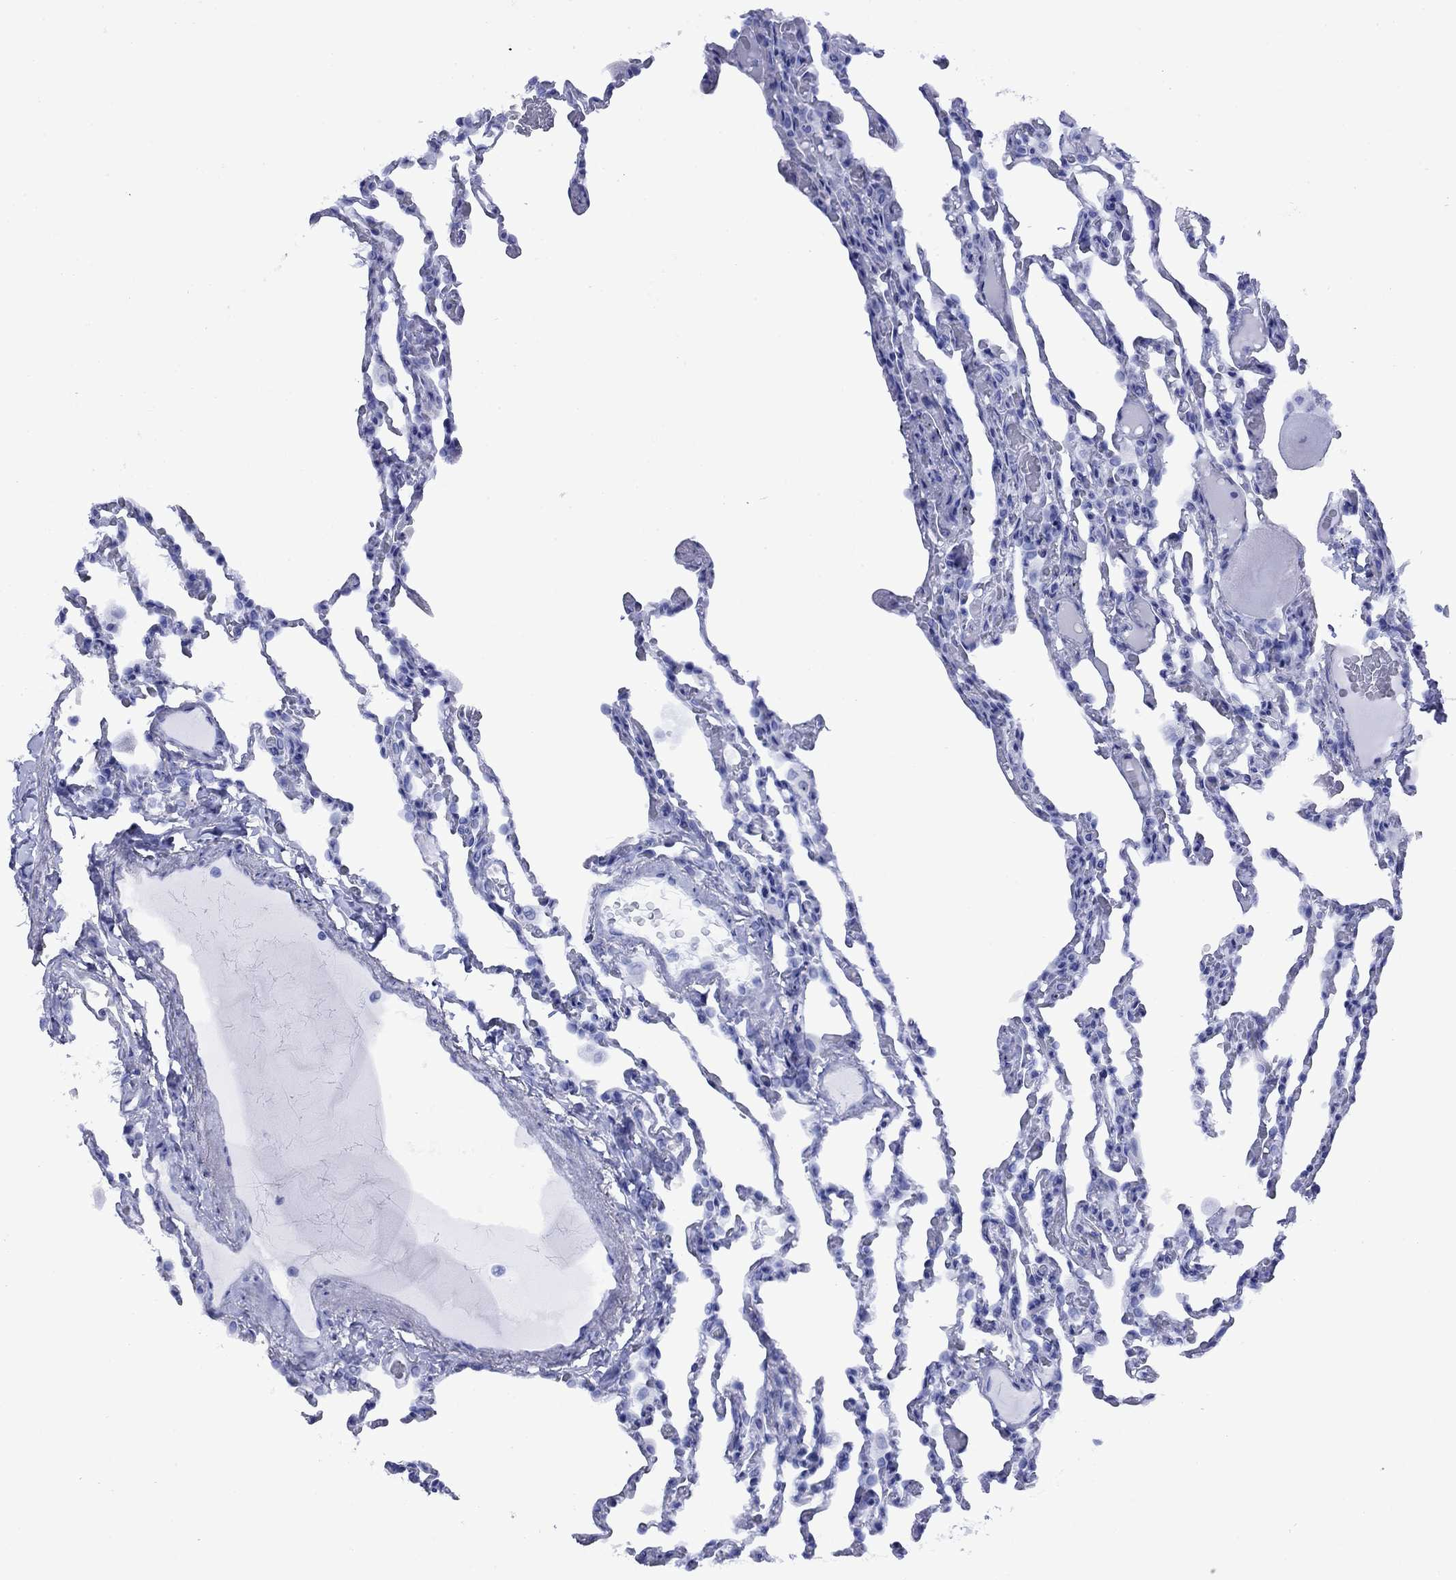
{"staining": {"intensity": "negative", "quantity": "none", "location": "none"}, "tissue": "lung", "cell_type": "Alveolar cells", "image_type": "normal", "snomed": [{"axis": "morphology", "description": "Normal tissue, NOS"}, {"axis": "topography", "description": "Lung"}], "caption": "Immunohistochemical staining of unremarkable human lung exhibits no significant expression in alveolar cells.", "gene": "GIP", "patient": {"sex": "female", "age": 43}}